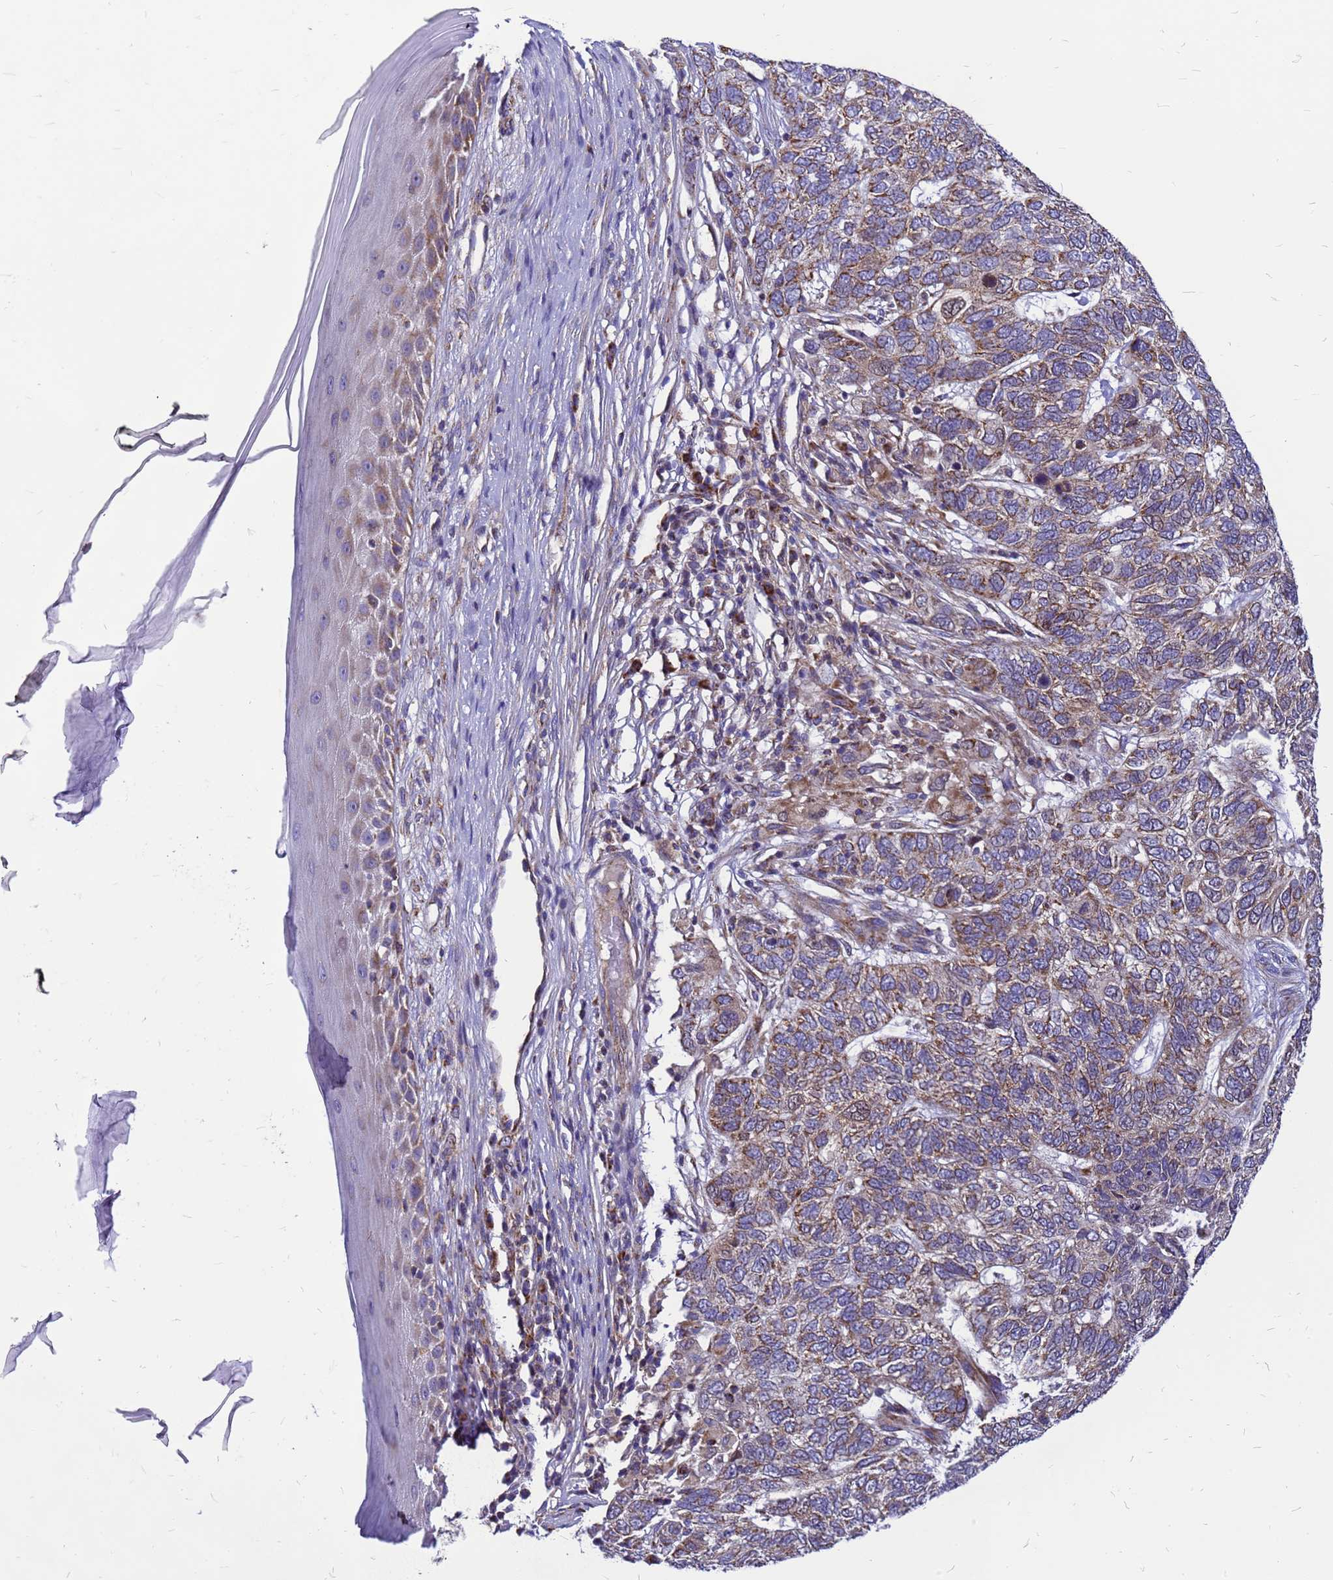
{"staining": {"intensity": "weak", "quantity": ">75%", "location": "cytoplasmic/membranous"}, "tissue": "skin cancer", "cell_type": "Tumor cells", "image_type": "cancer", "snomed": [{"axis": "morphology", "description": "Basal cell carcinoma"}, {"axis": "topography", "description": "Skin"}], "caption": "Immunohistochemical staining of skin cancer (basal cell carcinoma) demonstrates weak cytoplasmic/membranous protein positivity in about >75% of tumor cells.", "gene": "CMC4", "patient": {"sex": "female", "age": 65}}